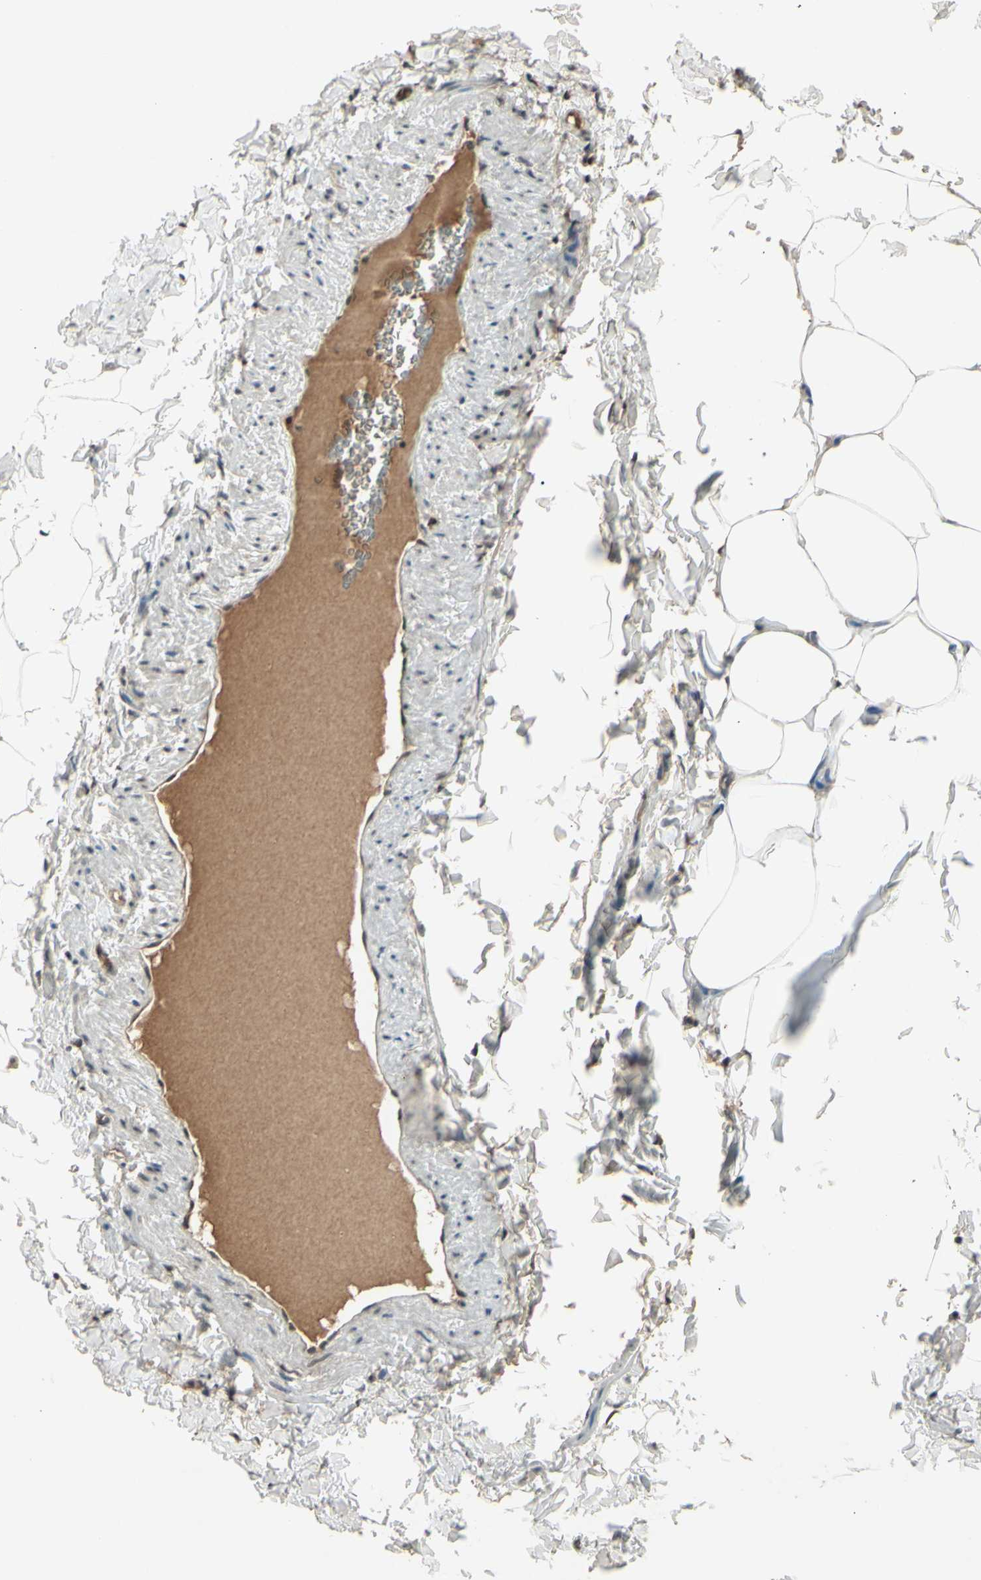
{"staining": {"intensity": "moderate", "quantity": ">75%", "location": "cytoplasmic/membranous"}, "tissue": "adipose tissue", "cell_type": "Adipocytes", "image_type": "normal", "snomed": [{"axis": "morphology", "description": "Normal tissue, NOS"}, {"axis": "topography", "description": "Vascular tissue"}], "caption": "Brown immunohistochemical staining in unremarkable human adipose tissue reveals moderate cytoplasmic/membranous staining in about >75% of adipocytes.", "gene": "SNW1", "patient": {"sex": "male", "age": 41}}